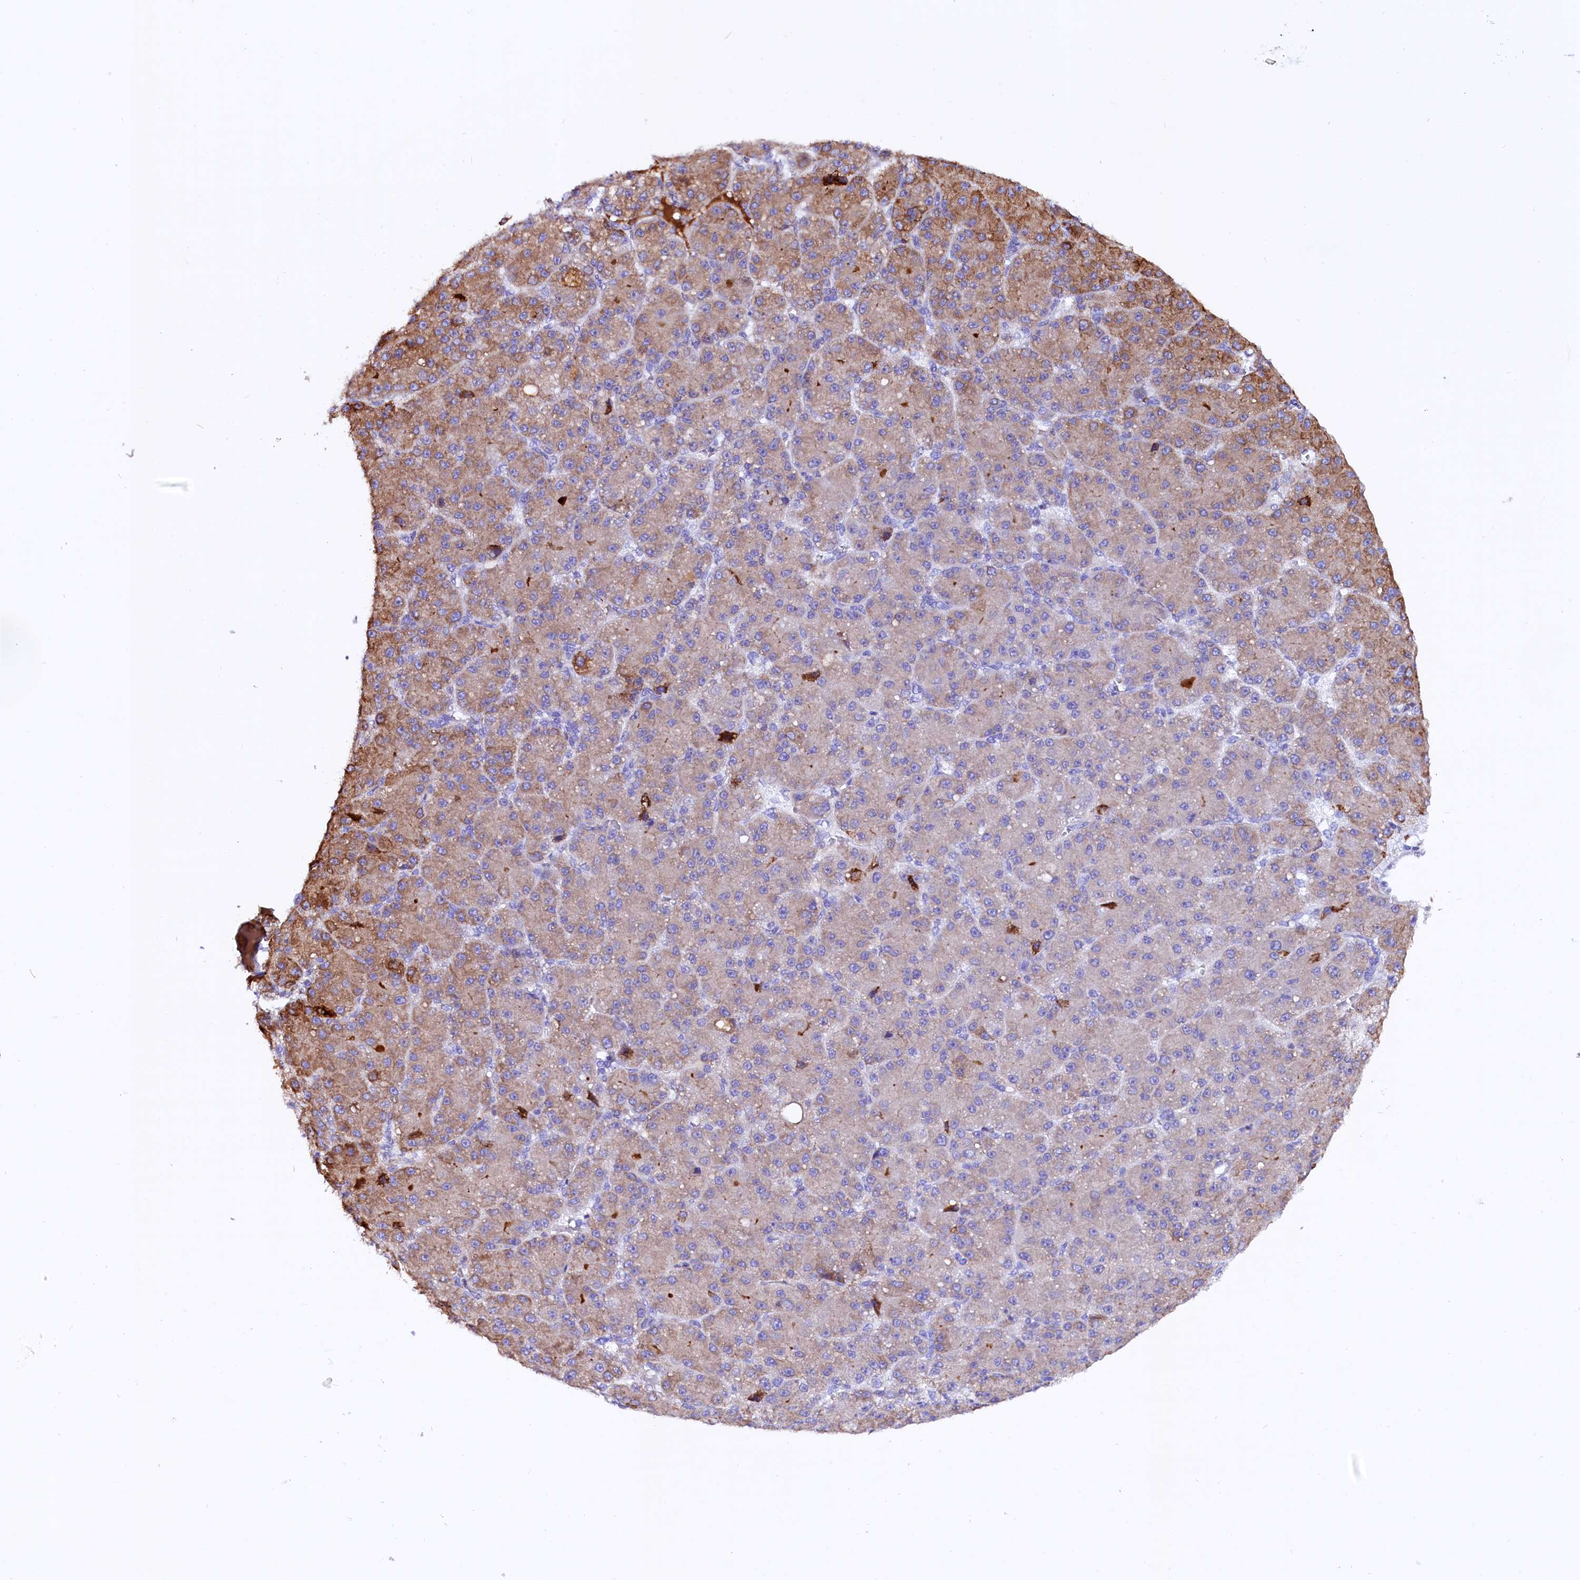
{"staining": {"intensity": "weak", "quantity": "<25%", "location": "cytoplasmic/membranous"}, "tissue": "liver cancer", "cell_type": "Tumor cells", "image_type": "cancer", "snomed": [{"axis": "morphology", "description": "Carcinoma, Hepatocellular, NOS"}, {"axis": "topography", "description": "Liver"}], "caption": "DAB (3,3'-diaminobenzidine) immunohistochemical staining of liver cancer (hepatocellular carcinoma) shows no significant positivity in tumor cells.", "gene": "CMTR2", "patient": {"sex": "male", "age": 67}}